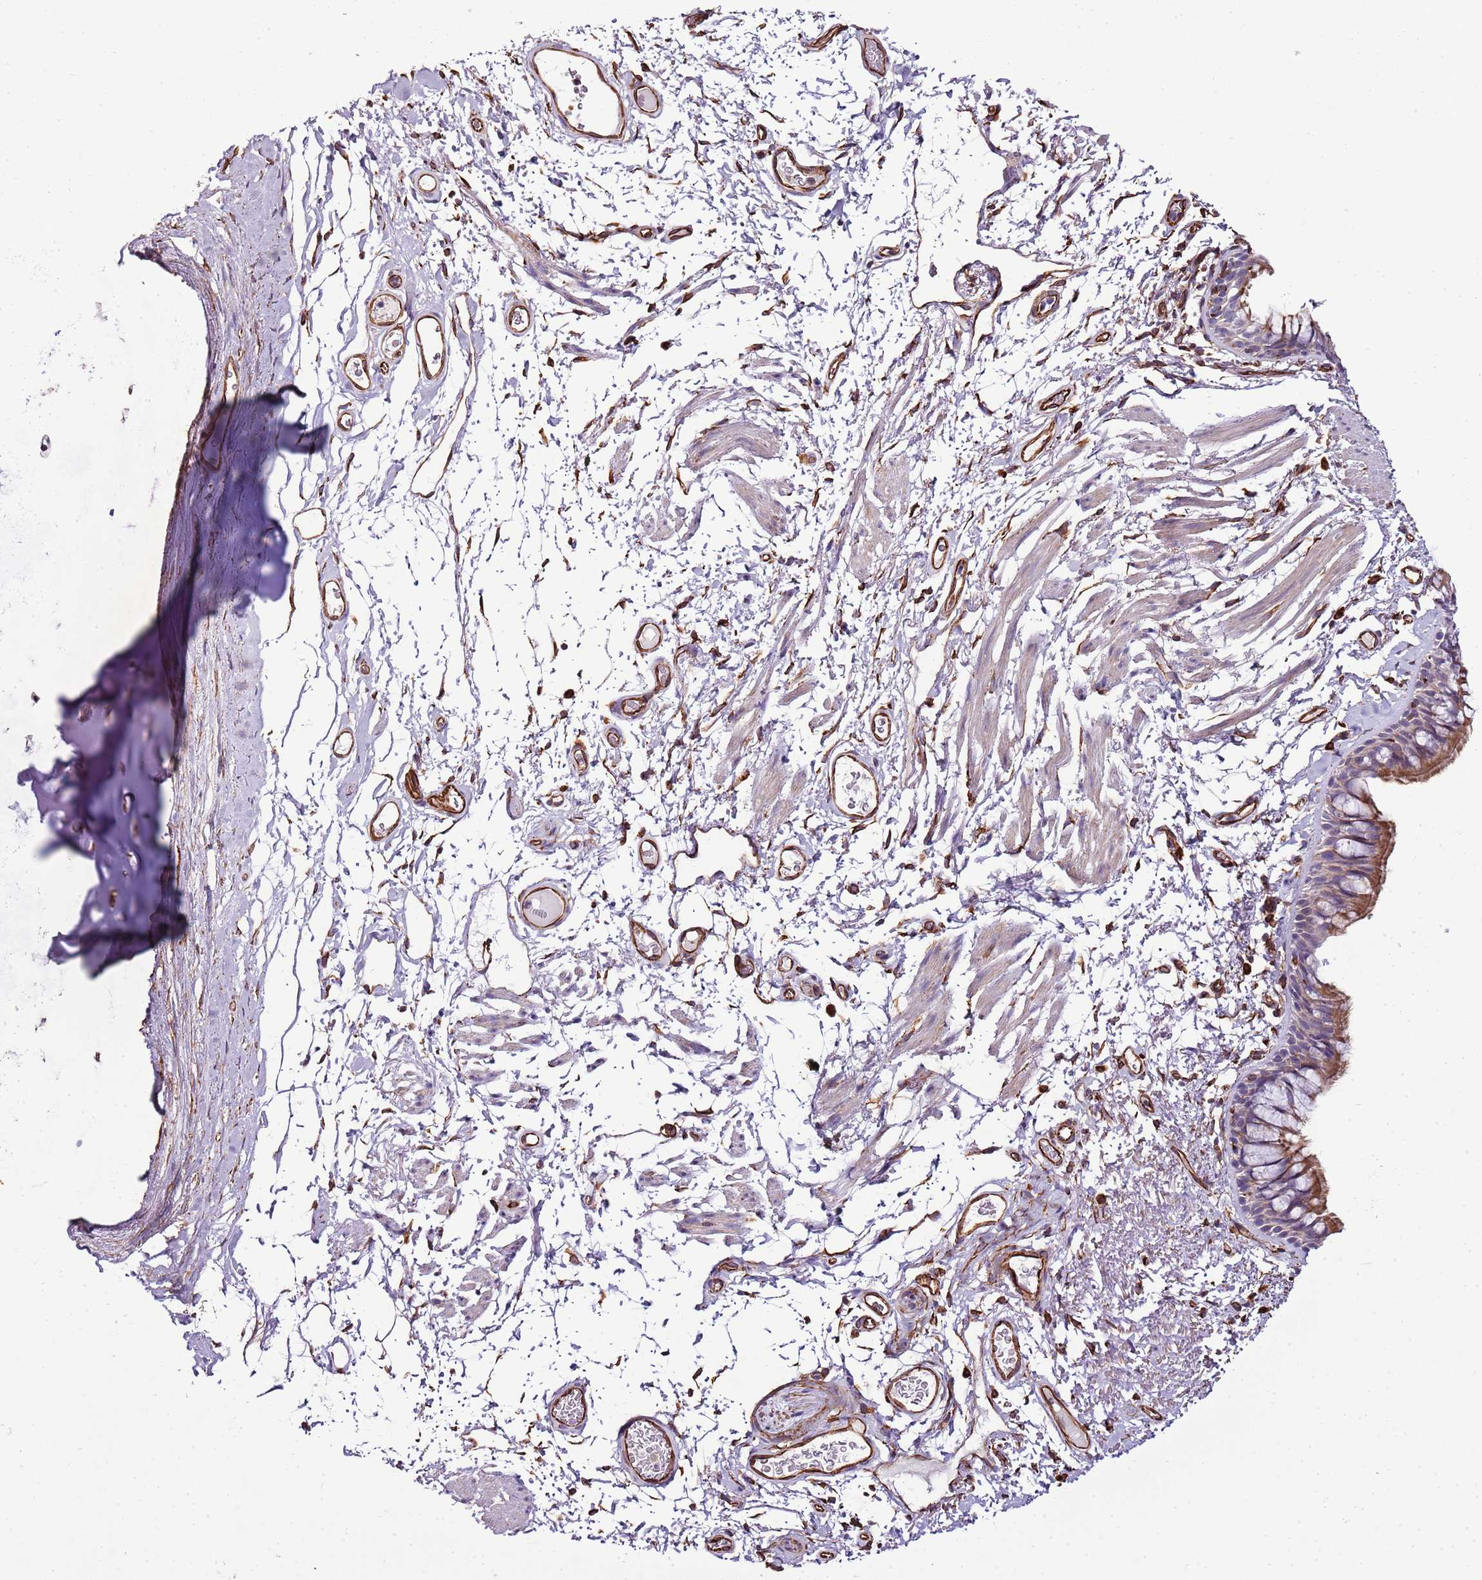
{"staining": {"intensity": "moderate", "quantity": ">75%", "location": "cytoplasmic/membranous"}, "tissue": "bronchus", "cell_type": "Respiratory epithelial cells", "image_type": "normal", "snomed": [{"axis": "morphology", "description": "Normal tissue, NOS"}, {"axis": "topography", "description": "Cartilage tissue"}, {"axis": "topography", "description": "Bronchus"}], "caption": "The micrograph shows staining of unremarkable bronchus, revealing moderate cytoplasmic/membranous protein staining (brown color) within respiratory epithelial cells.", "gene": "ZNF786", "patient": {"sex": "female", "age": 73}}